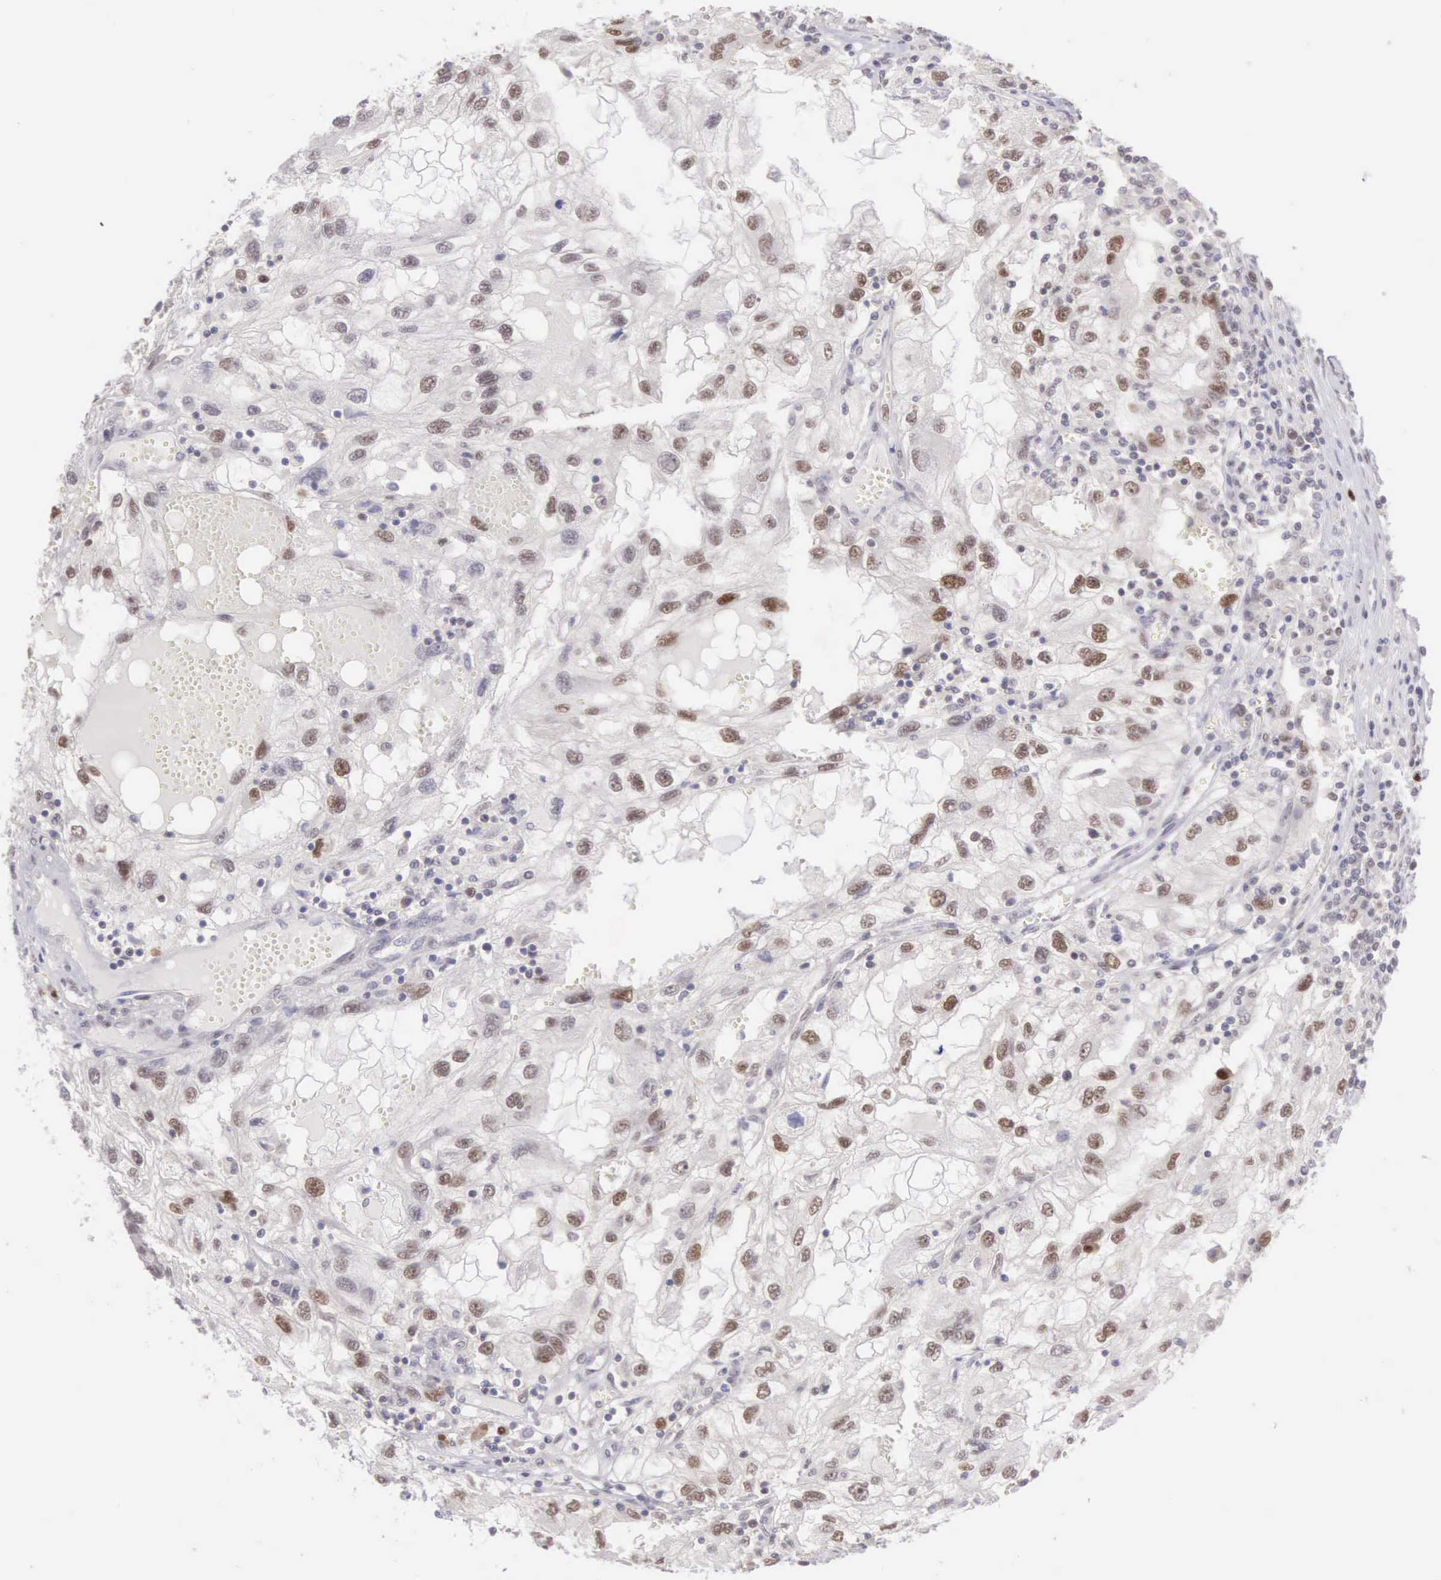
{"staining": {"intensity": "weak", "quantity": "25%-75%", "location": "nuclear"}, "tissue": "renal cancer", "cell_type": "Tumor cells", "image_type": "cancer", "snomed": [{"axis": "morphology", "description": "Normal tissue, NOS"}, {"axis": "morphology", "description": "Adenocarcinoma, NOS"}, {"axis": "topography", "description": "Kidney"}], "caption": "Tumor cells reveal weak nuclear staining in approximately 25%-75% of cells in adenocarcinoma (renal).", "gene": "CCDC117", "patient": {"sex": "male", "age": 71}}